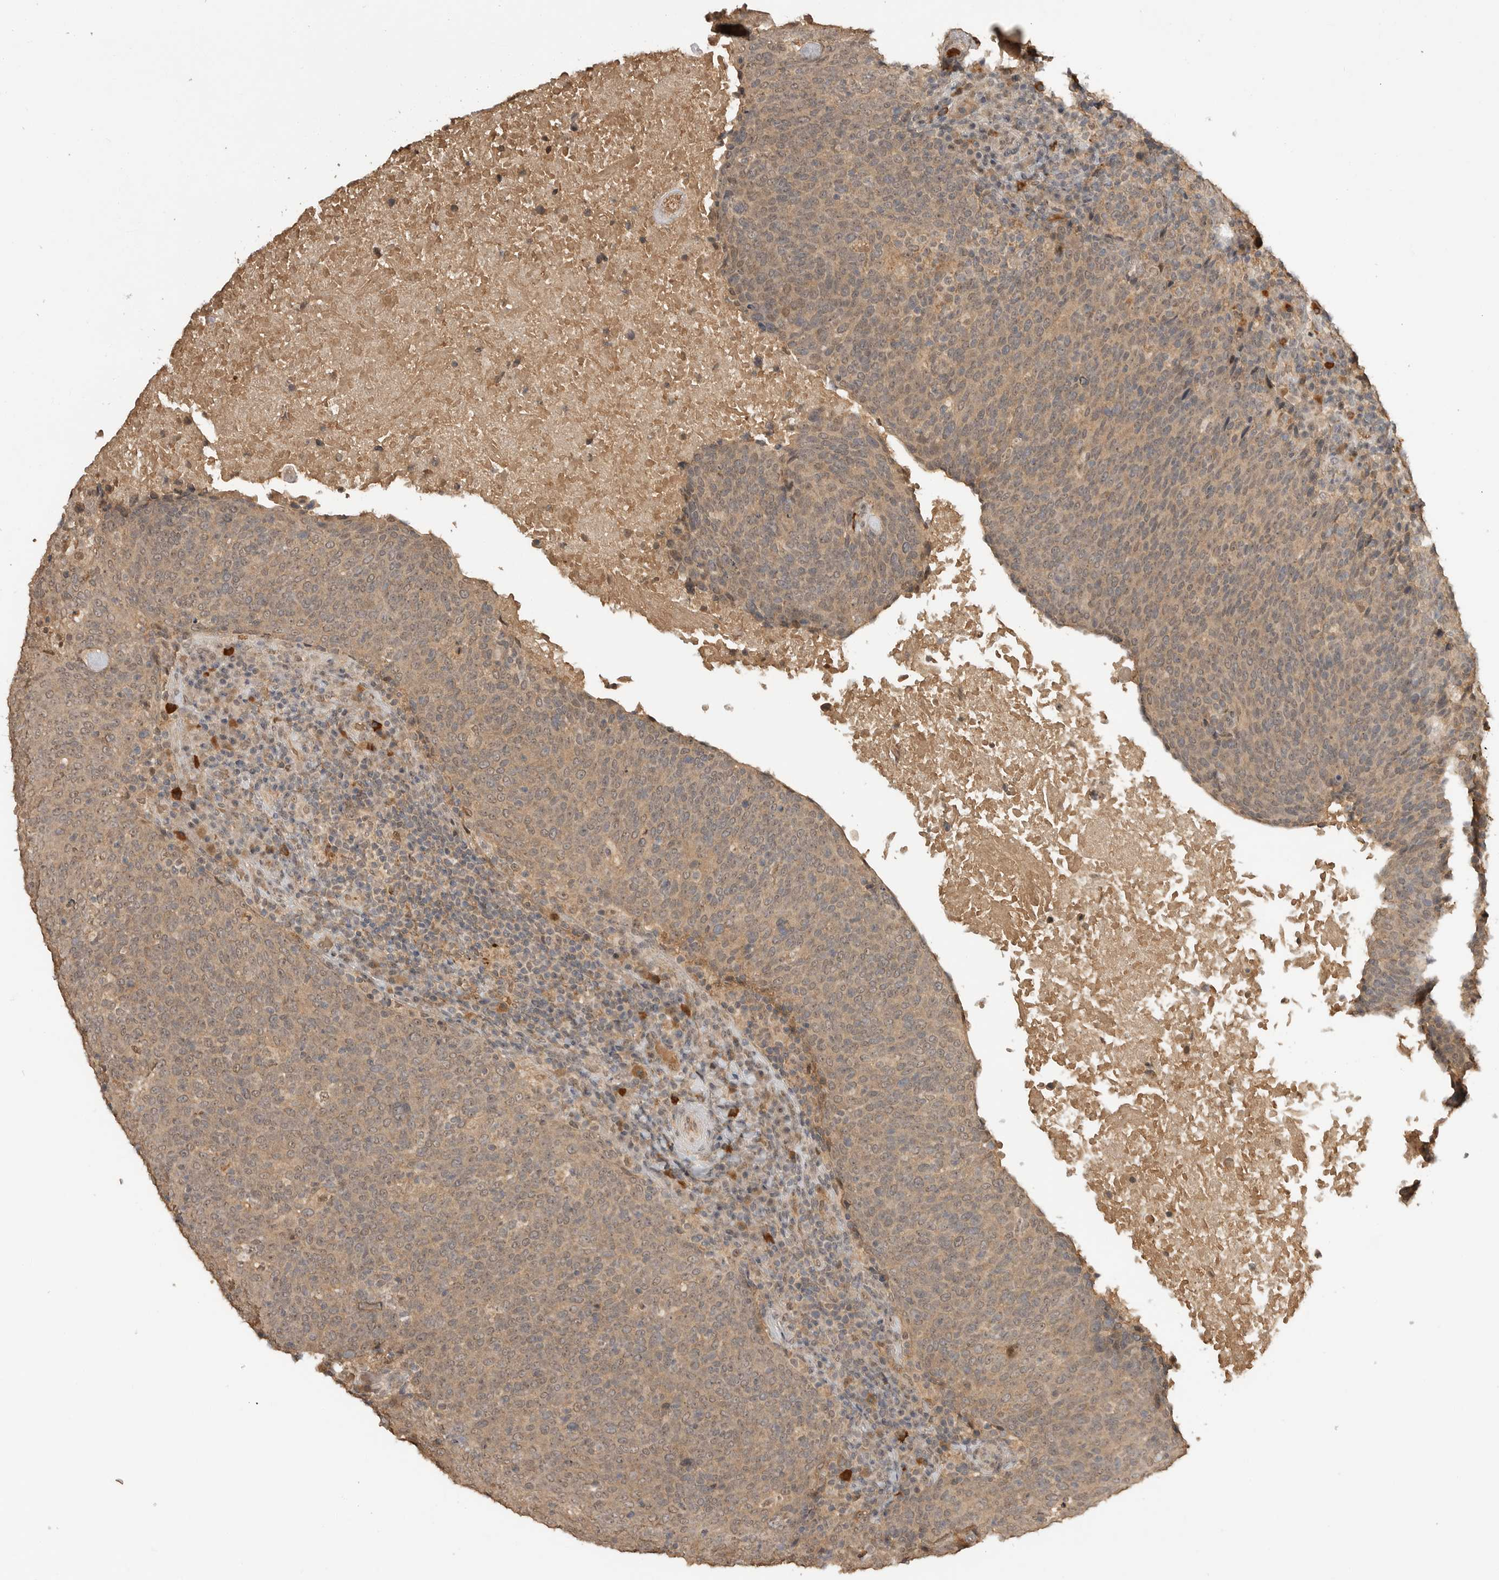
{"staining": {"intensity": "moderate", "quantity": ">75%", "location": "cytoplasmic/membranous"}, "tissue": "head and neck cancer", "cell_type": "Tumor cells", "image_type": "cancer", "snomed": [{"axis": "morphology", "description": "Squamous cell carcinoma, NOS"}, {"axis": "morphology", "description": "Squamous cell carcinoma, metastatic, NOS"}, {"axis": "topography", "description": "Lymph node"}, {"axis": "topography", "description": "Head-Neck"}], "caption": "Head and neck cancer (metastatic squamous cell carcinoma) stained for a protein (brown) reveals moderate cytoplasmic/membranous positive expression in approximately >75% of tumor cells.", "gene": "ASPSCR1", "patient": {"sex": "male", "age": 62}}